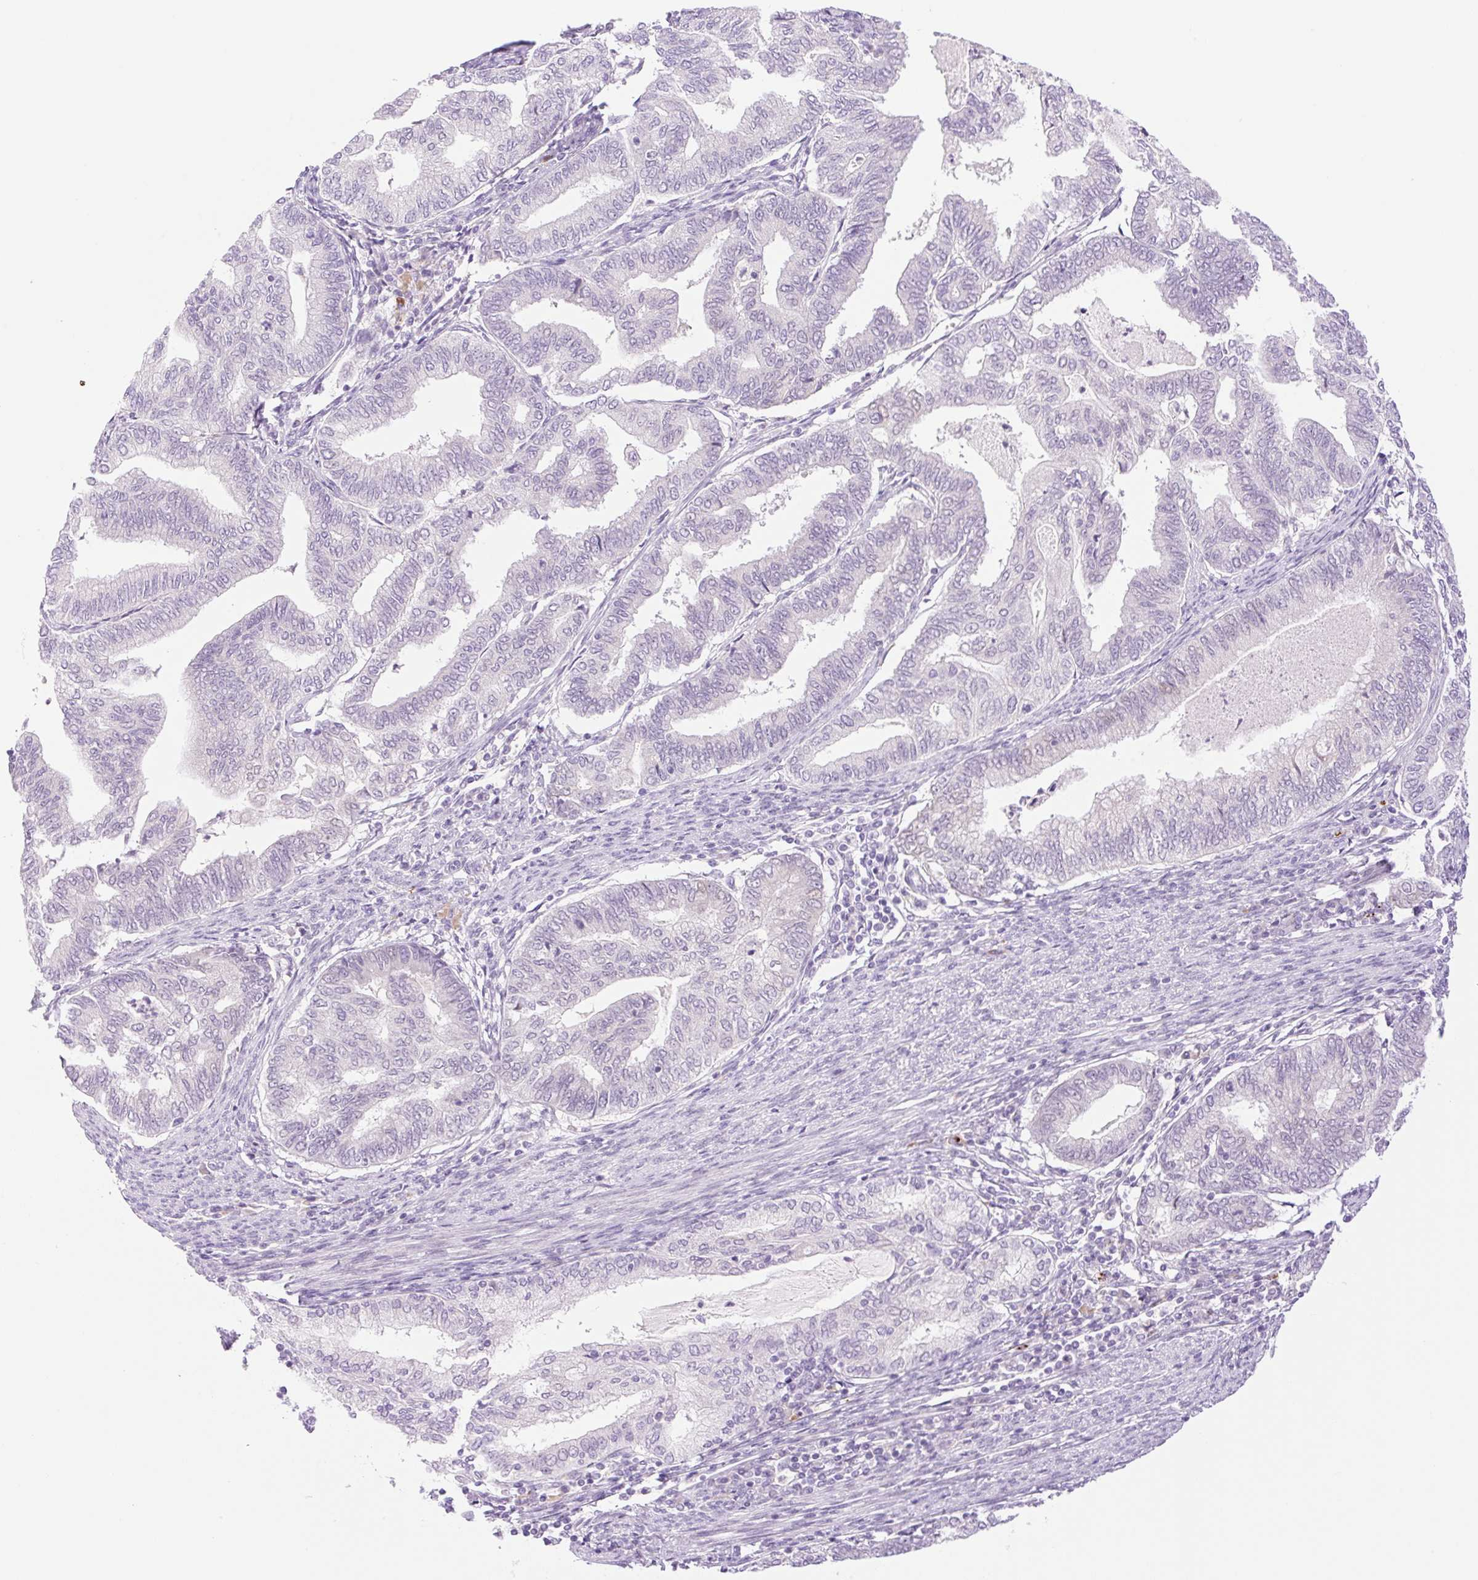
{"staining": {"intensity": "negative", "quantity": "none", "location": "none"}, "tissue": "endometrial cancer", "cell_type": "Tumor cells", "image_type": "cancer", "snomed": [{"axis": "morphology", "description": "Adenocarcinoma, NOS"}, {"axis": "topography", "description": "Endometrium"}], "caption": "The image demonstrates no staining of tumor cells in adenocarcinoma (endometrial).", "gene": "SPRYD4", "patient": {"sex": "female", "age": 79}}